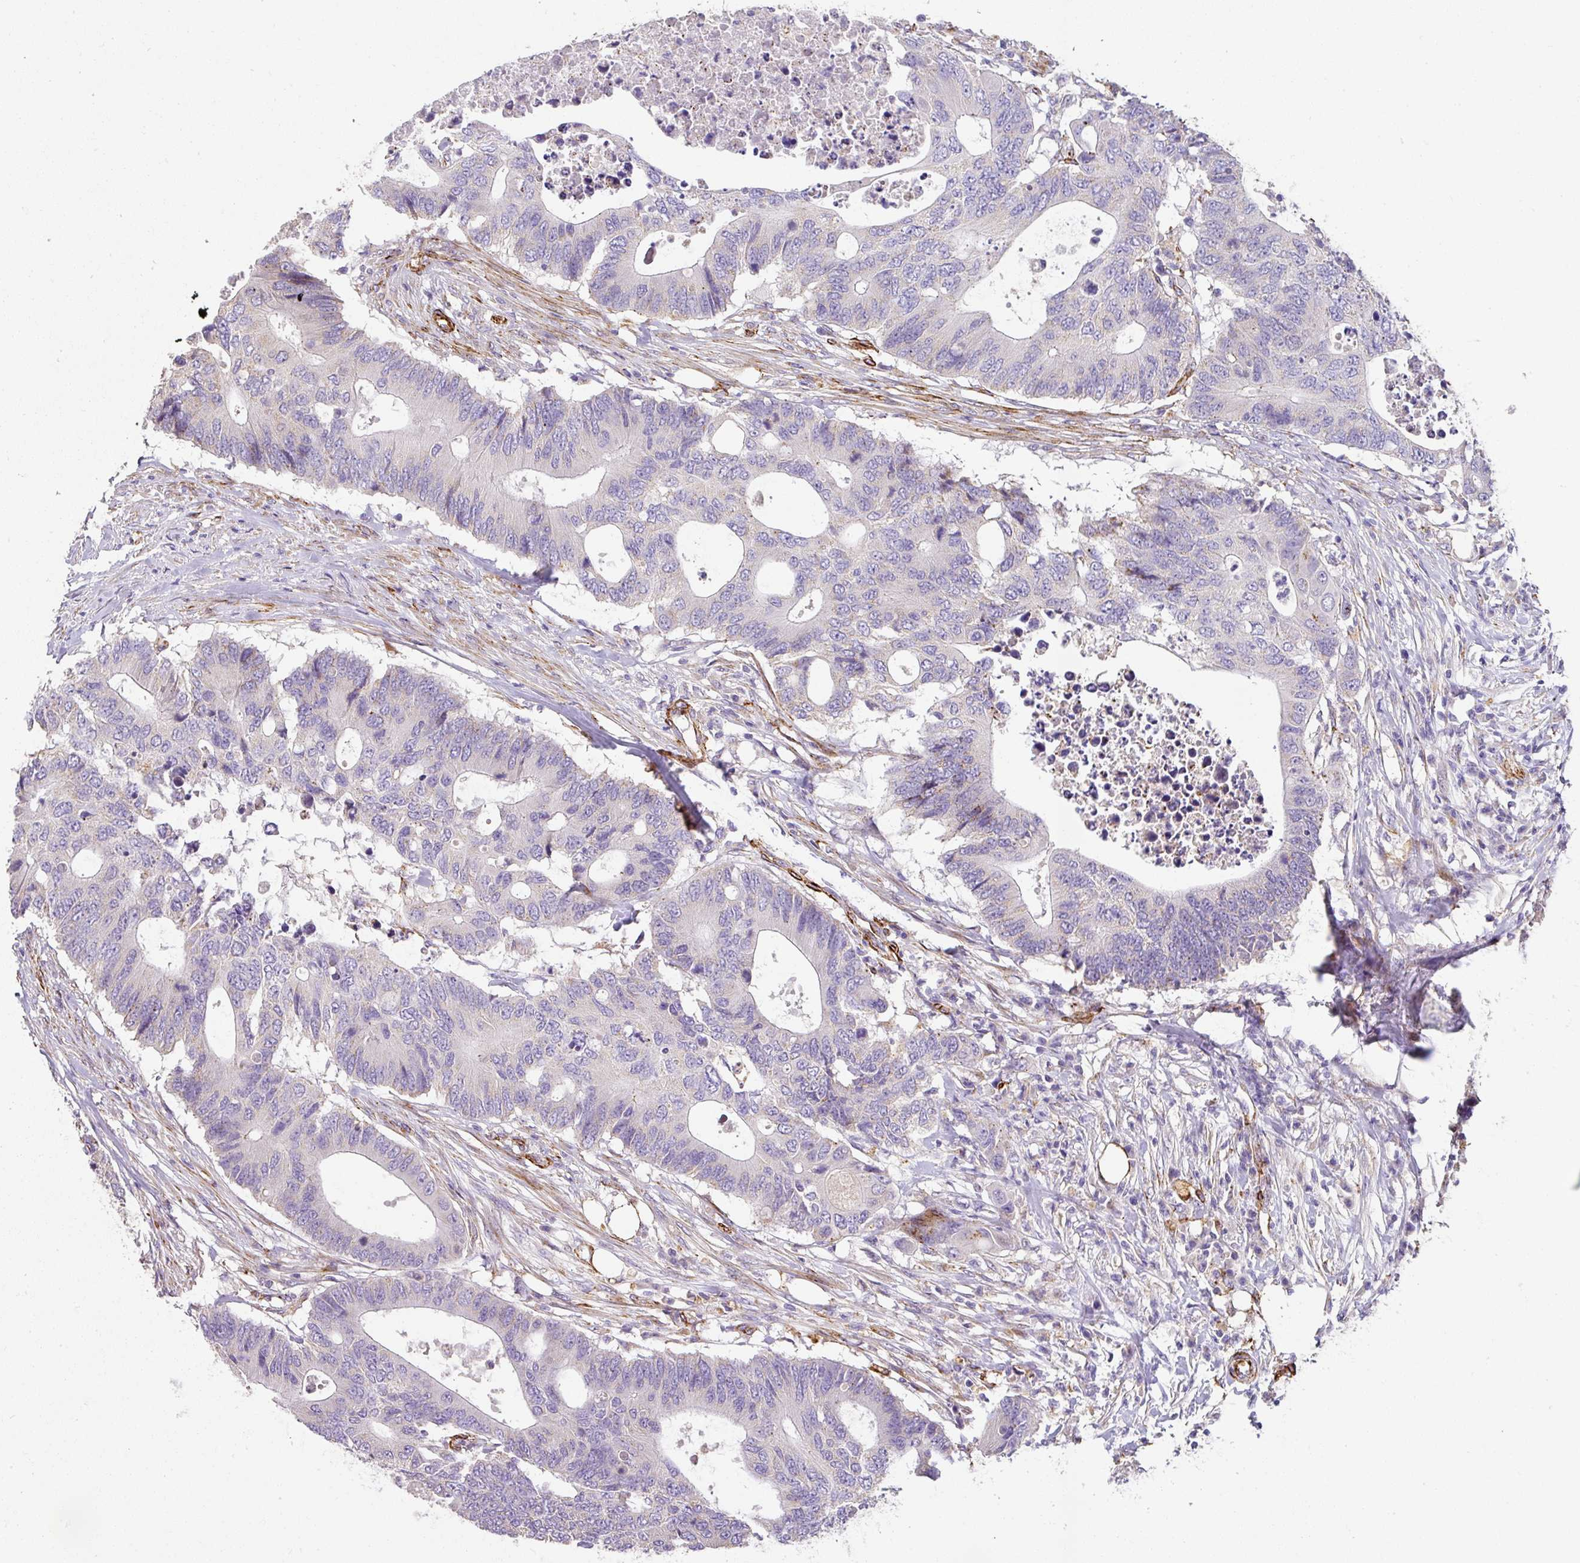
{"staining": {"intensity": "negative", "quantity": "none", "location": "none"}, "tissue": "colorectal cancer", "cell_type": "Tumor cells", "image_type": "cancer", "snomed": [{"axis": "morphology", "description": "Adenocarcinoma, NOS"}, {"axis": "topography", "description": "Colon"}], "caption": "DAB (3,3'-diaminobenzidine) immunohistochemical staining of human colorectal adenocarcinoma demonstrates no significant expression in tumor cells.", "gene": "SLC25A17", "patient": {"sex": "male", "age": 71}}